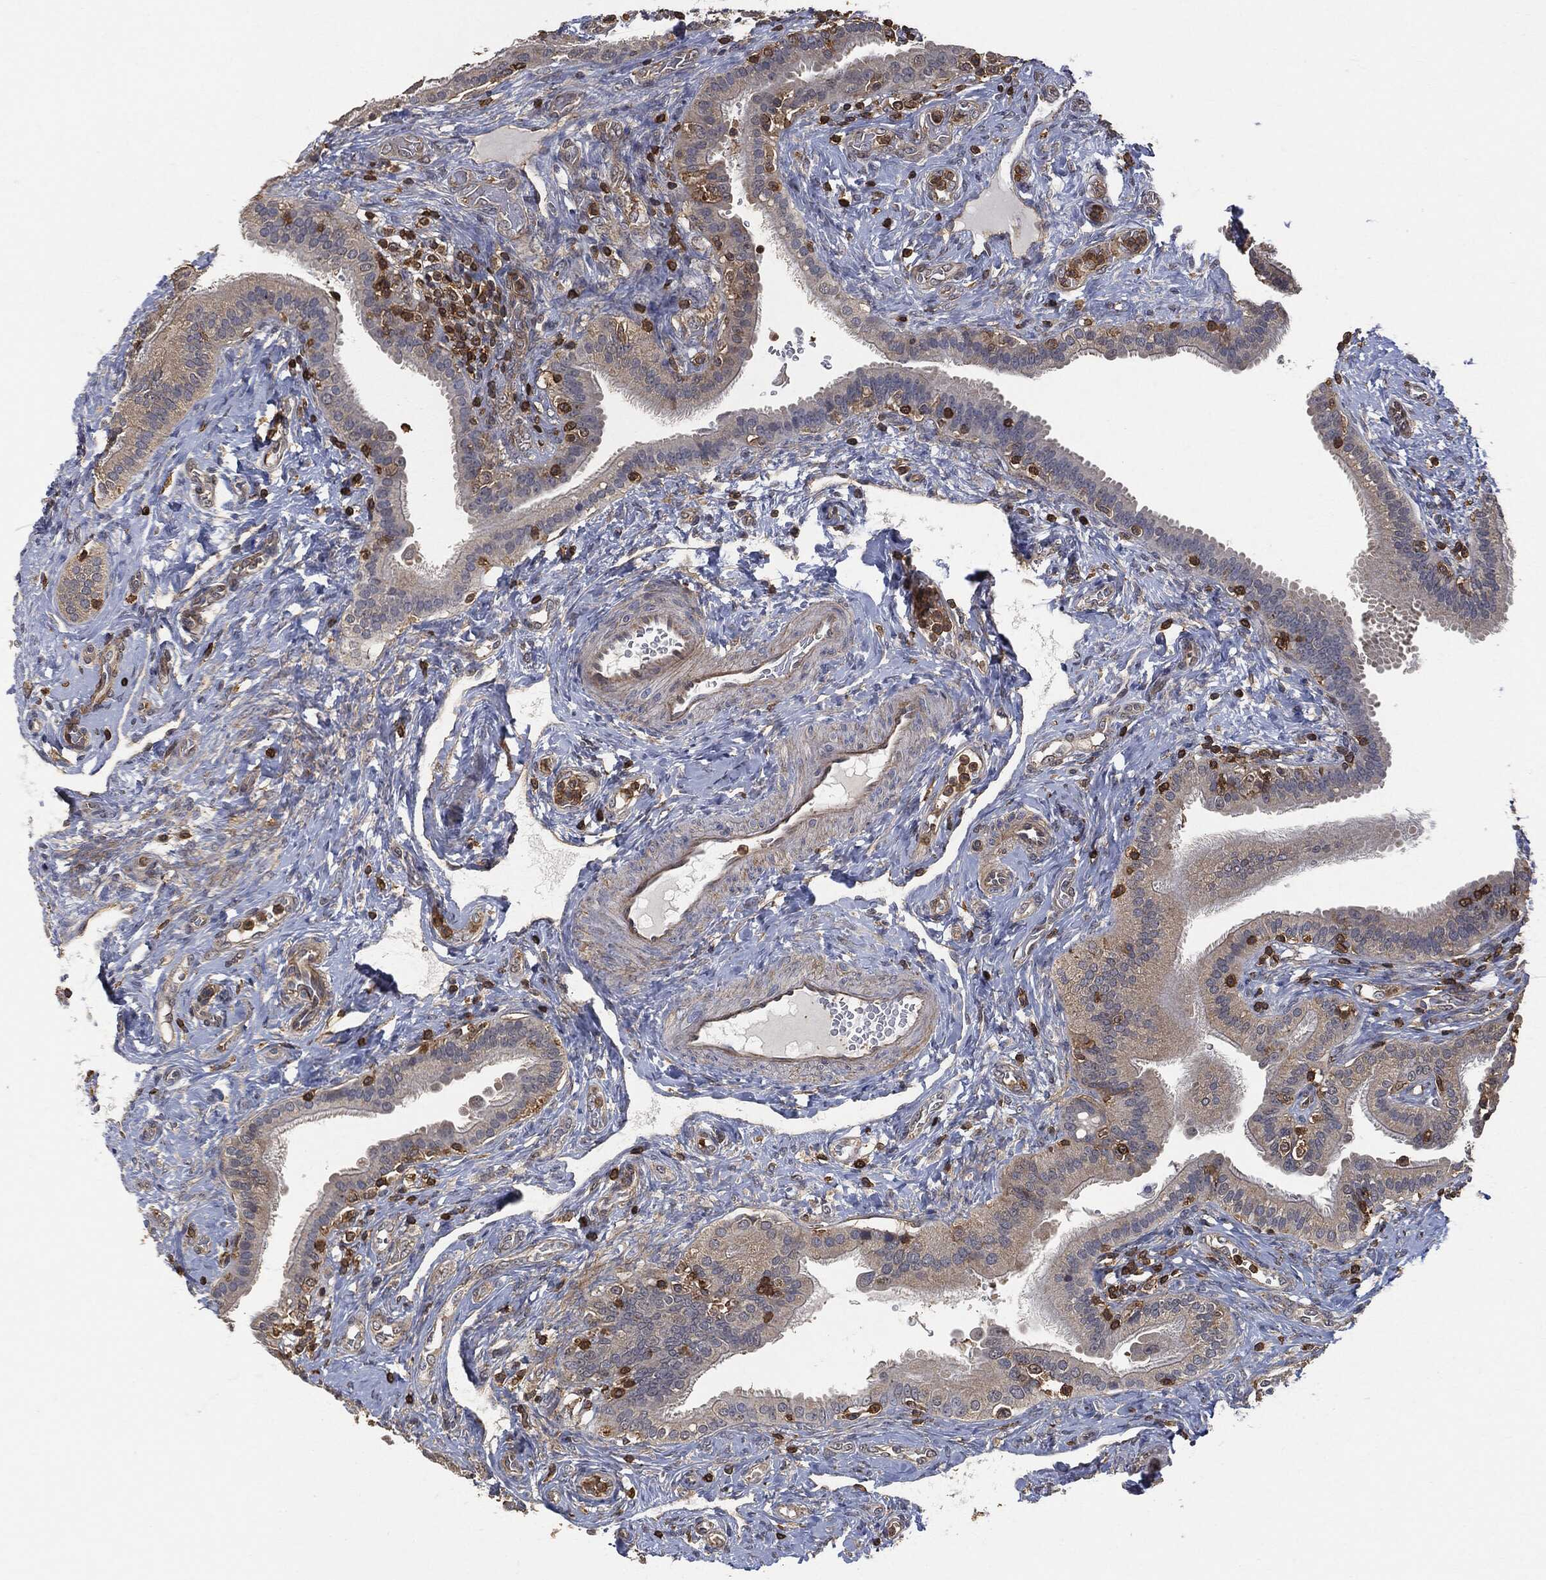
{"staining": {"intensity": "negative", "quantity": "none", "location": "none"}, "tissue": "fallopian tube", "cell_type": "Glandular cells", "image_type": "normal", "snomed": [{"axis": "morphology", "description": "Normal tissue, NOS"}, {"axis": "topography", "description": "Fallopian tube"}], "caption": "Glandular cells show no significant positivity in normal fallopian tube. (Brightfield microscopy of DAB (3,3'-diaminobenzidine) IHC at high magnification).", "gene": "PSMB10", "patient": {"sex": "female", "age": 41}}